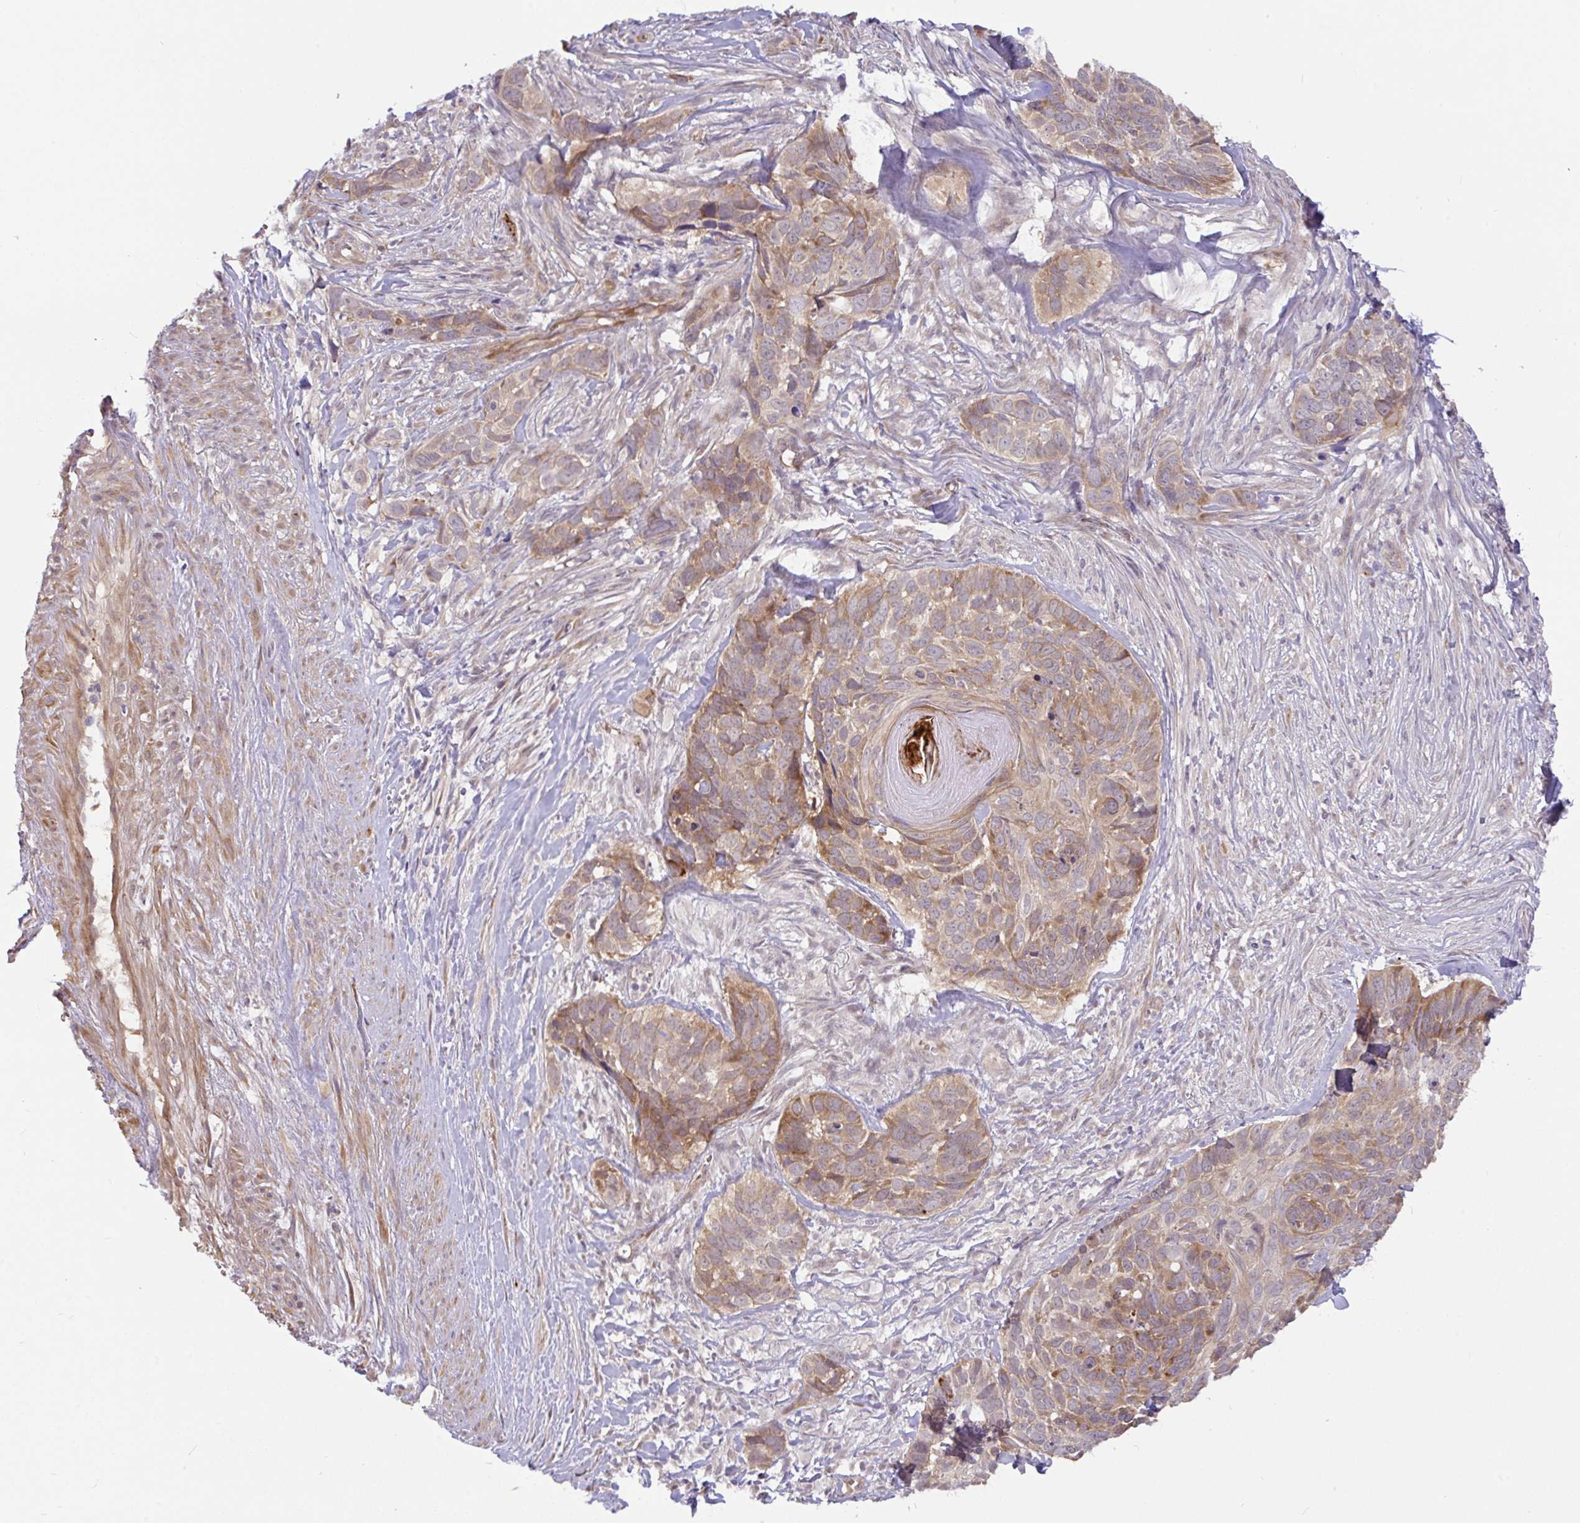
{"staining": {"intensity": "moderate", "quantity": ">75%", "location": "cytoplasmic/membranous"}, "tissue": "skin cancer", "cell_type": "Tumor cells", "image_type": "cancer", "snomed": [{"axis": "morphology", "description": "Basal cell carcinoma"}, {"axis": "topography", "description": "Skin"}], "caption": "Moderate cytoplasmic/membranous staining for a protein is present in about >75% of tumor cells of basal cell carcinoma (skin) using immunohistochemistry.", "gene": "DLEU7", "patient": {"sex": "female", "age": 82}}